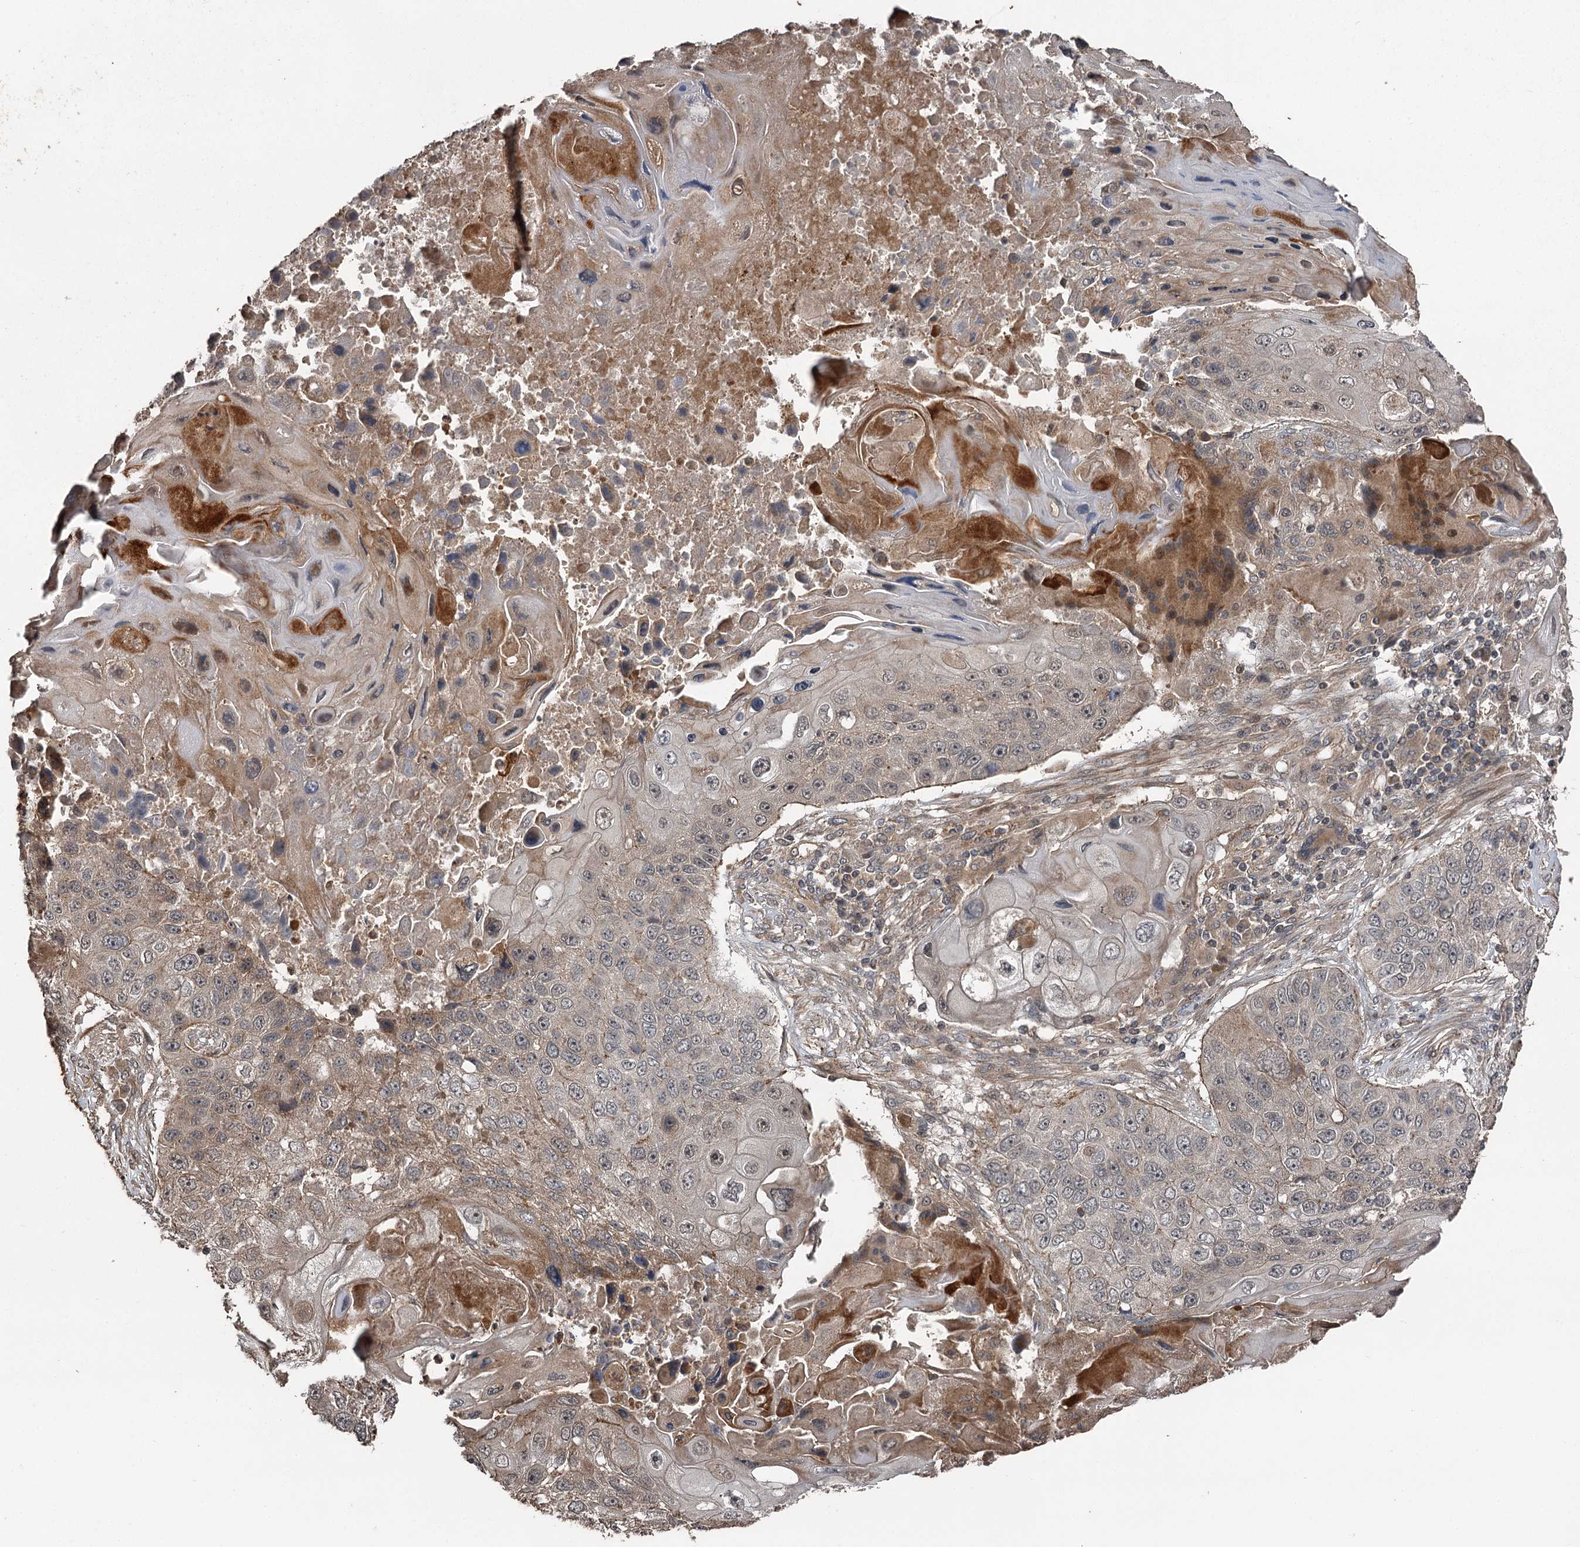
{"staining": {"intensity": "moderate", "quantity": "<25%", "location": "cytoplasmic/membranous"}, "tissue": "lung cancer", "cell_type": "Tumor cells", "image_type": "cancer", "snomed": [{"axis": "morphology", "description": "Squamous cell carcinoma, NOS"}, {"axis": "topography", "description": "Lung"}], "caption": "An image of human squamous cell carcinoma (lung) stained for a protein displays moderate cytoplasmic/membranous brown staining in tumor cells.", "gene": "RAB21", "patient": {"sex": "male", "age": 61}}